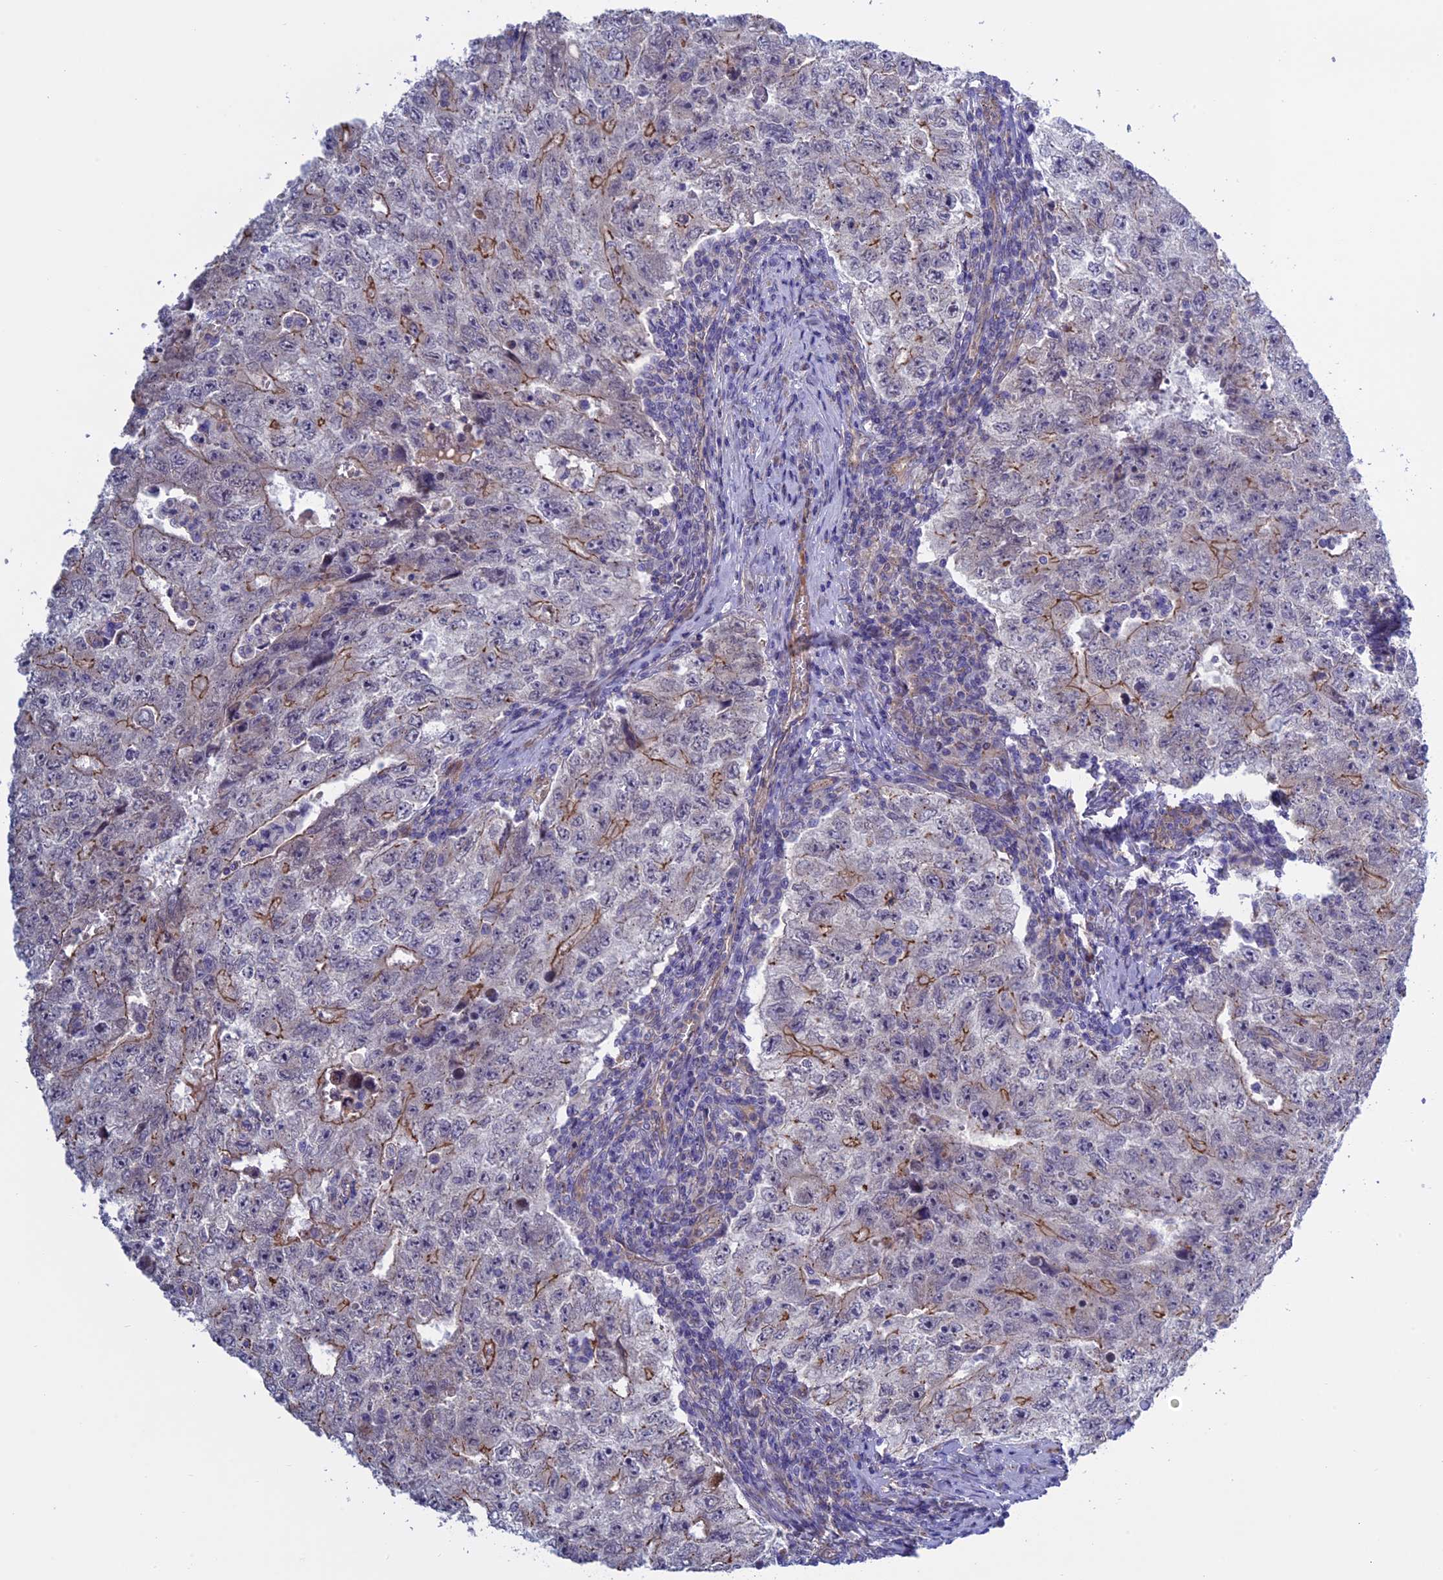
{"staining": {"intensity": "moderate", "quantity": "25%-75%", "location": "cytoplasmic/membranous"}, "tissue": "testis cancer", "cell_type": "Tumor cells", "image_type": "cancer", "snomed": [{"axis": "morphology", "description": "Carcinoma, Embryonal, NOS"}, {"axis": "topography", "description": "Testis"}], "caption": "Embryonal carcinoma (testis) was stained to show a protein in brown. There is medium levels of moderate cytoplasmic/membranous expression in about 25%-75% of tumor cells.", "gene": "ETFDH", "patient": {"sex": "male", "age": 17}}